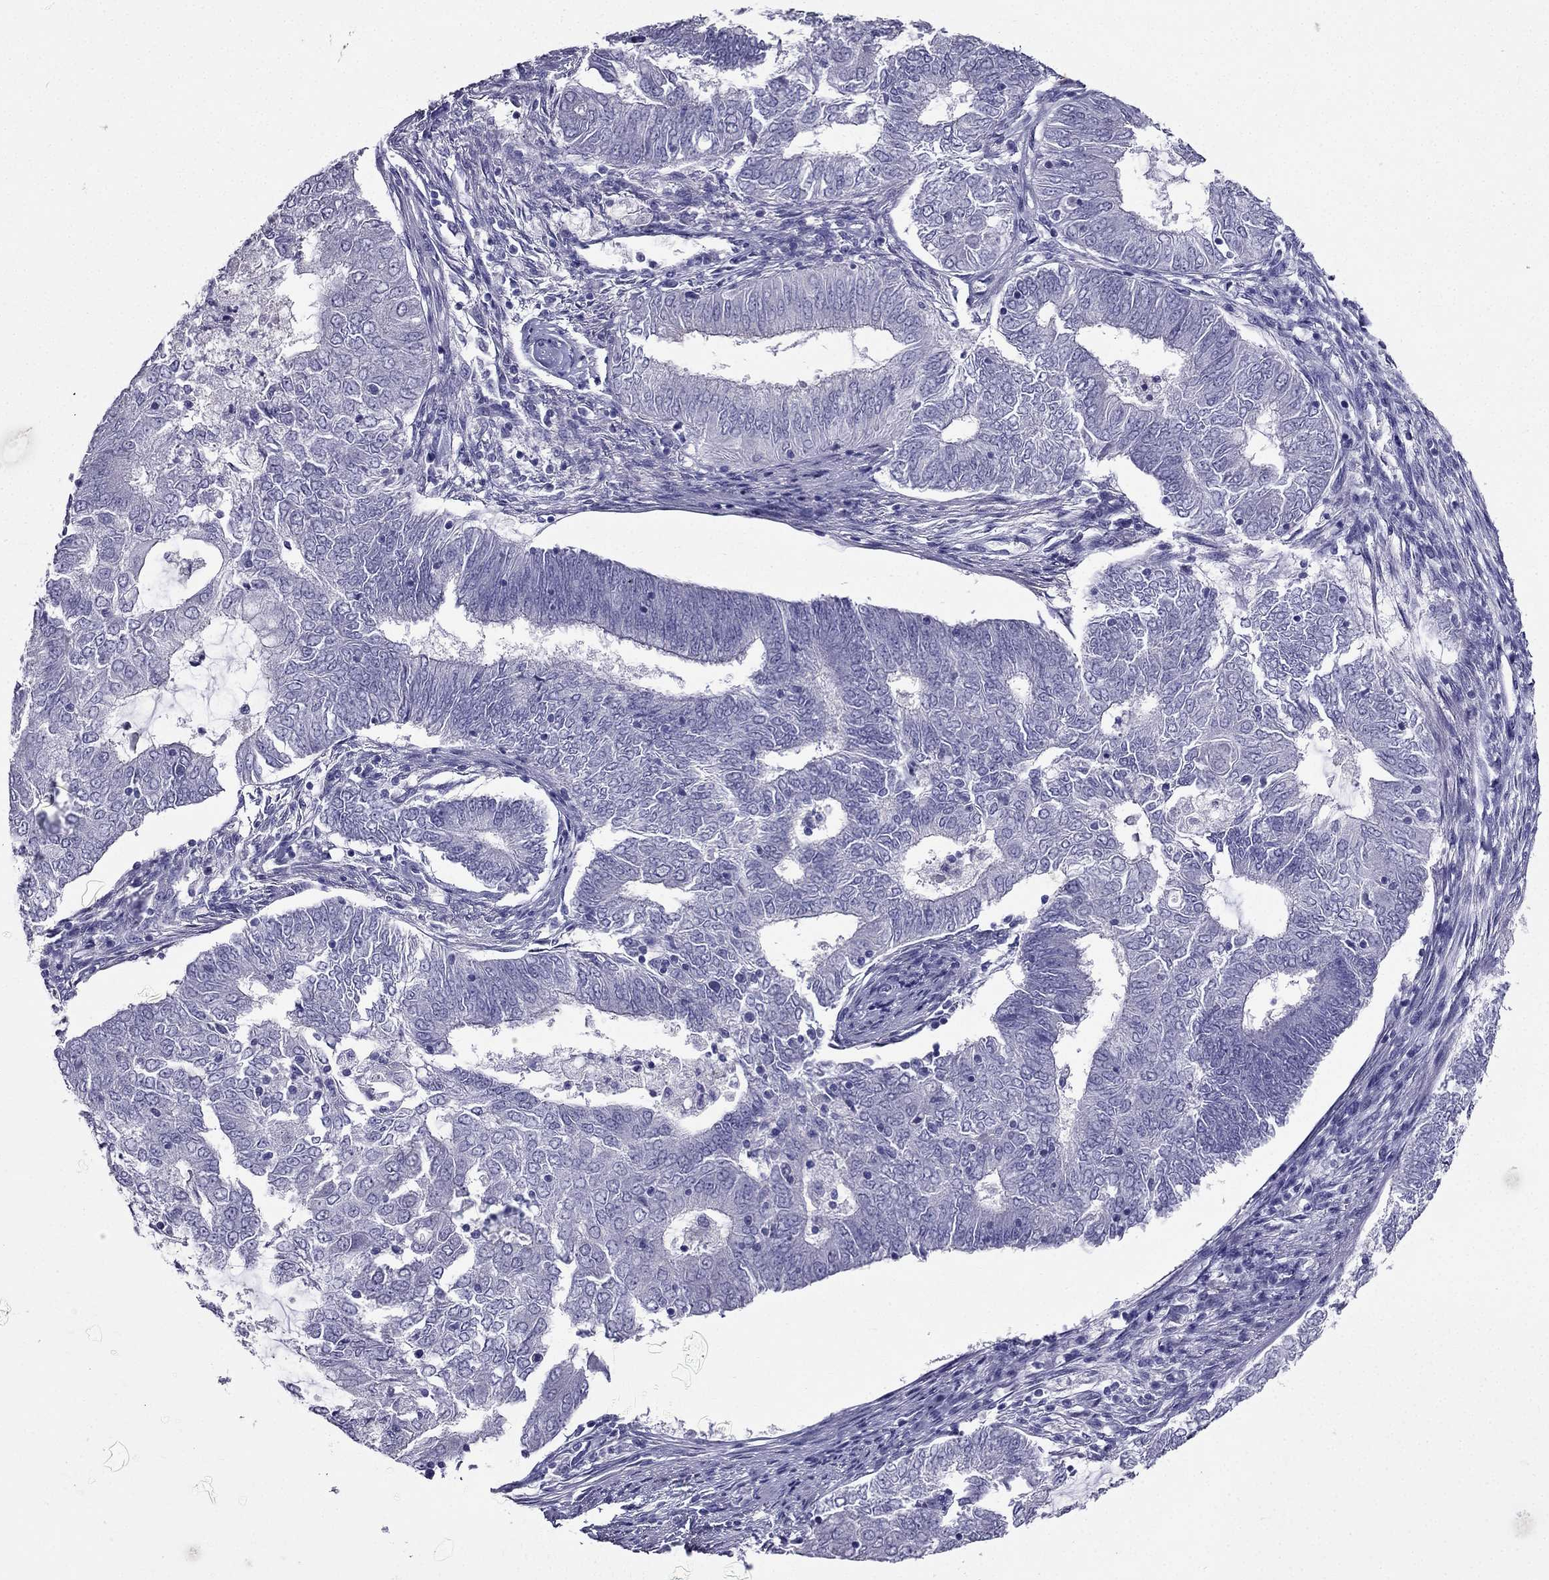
{"staining": {"intensity": "negative", "quantity": "none", "location": "none"}, "tissue": "endometrial cancer", "cell_type": "Tumor cells", "image_type": "cancer", "snomed": [{"axis": "morphology", "description": "Adenocarcinoma, NOS"}, {"axis": "topography", "description": "Endometrium"}], "caption": "The histopathology image displays no staining of tumor cells in endometrial cancer (adenocarcinoma).", "gene": "ZNF541", "patient": {"sex": "female", "age": 62}}